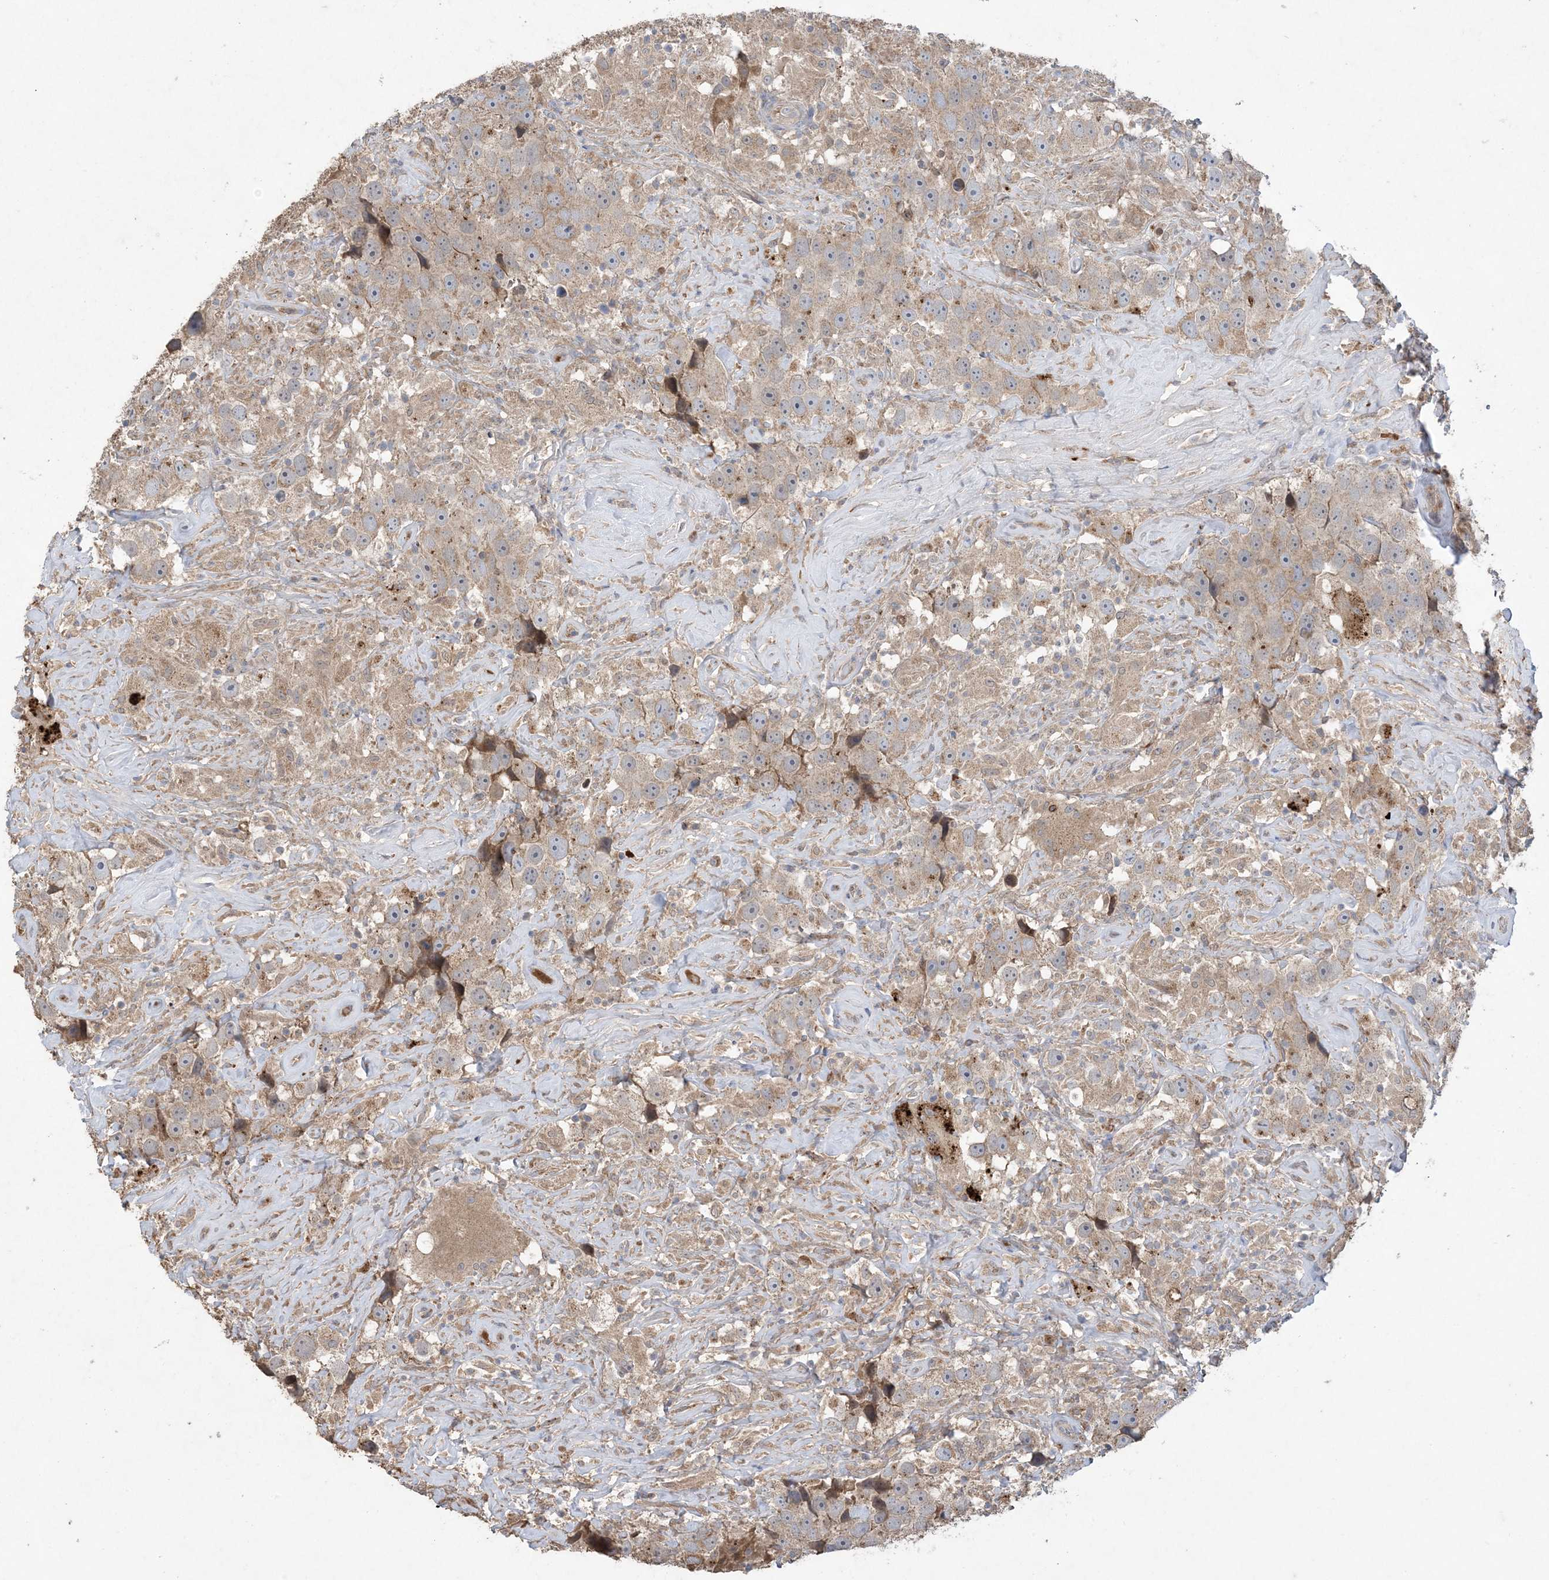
{"staining": {"intensity": "weak", "quantity": ">75%", "location": "cytoplasmic/membranous"}, "tissue": "testis cancer", "cell_type": "Tumor cells", "image_type": "cancer", "snomed": [{"axis": "morphology", "description": "Seminoma, NOS"}, {"axis": "topography", "description": "Testis"}], "caption": "A low amount of weak cytoplasmic/membranous staining is appreciated in approximately >75% of tumor cells in testis cancer tissue.", "gene": "MASP2", "patient": {"sex": "male", "age": 49}}